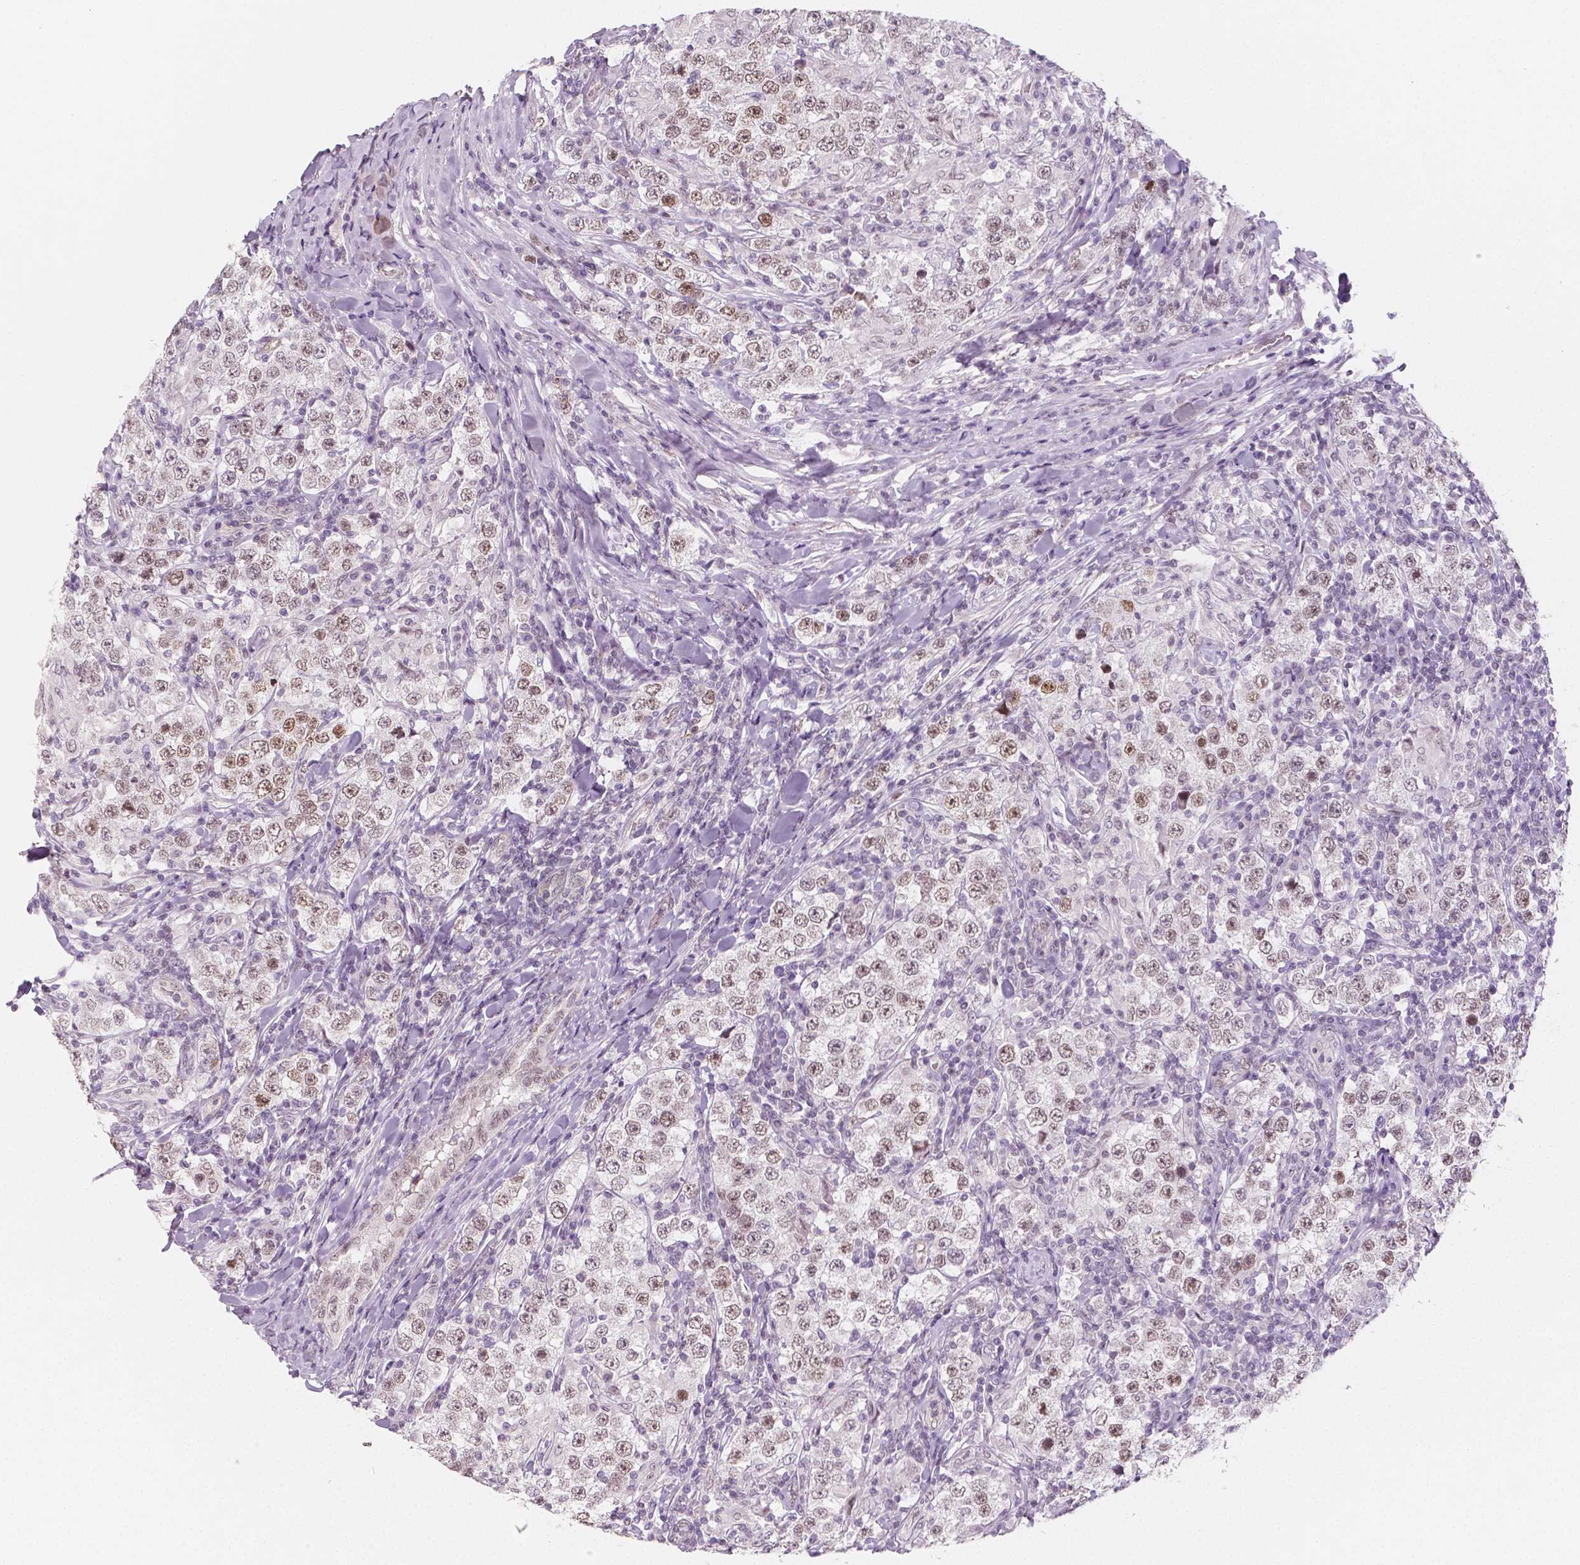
{"staining": {"intensity": "moderate", "quantity": "<25%", "location": "nuclear"}, "tissue": "testis cancer", "cell_type": "Tumor cells", "image_type": "cancer", "snomed": [{"axis": "morphology", "description": "Seminoma, NOS"}, {"axis": "morphology", "description": "Carcinoma, Embryonal, NOS"}, {"axis": "topography", "description": "Testis"}], "caption": "The immunohistochemical stain labels moderate nuclear expression in tumor cells of testis embryonal carcinoma tissue. The staining is performed using DAB (3,3'-diaminobenzidine) brown chromogen to label protein expression. The nuclei are counter-stained blue using hematoxylin.", "gene": "KDM5B", "patient": {"sex": "male", "age": 41}}